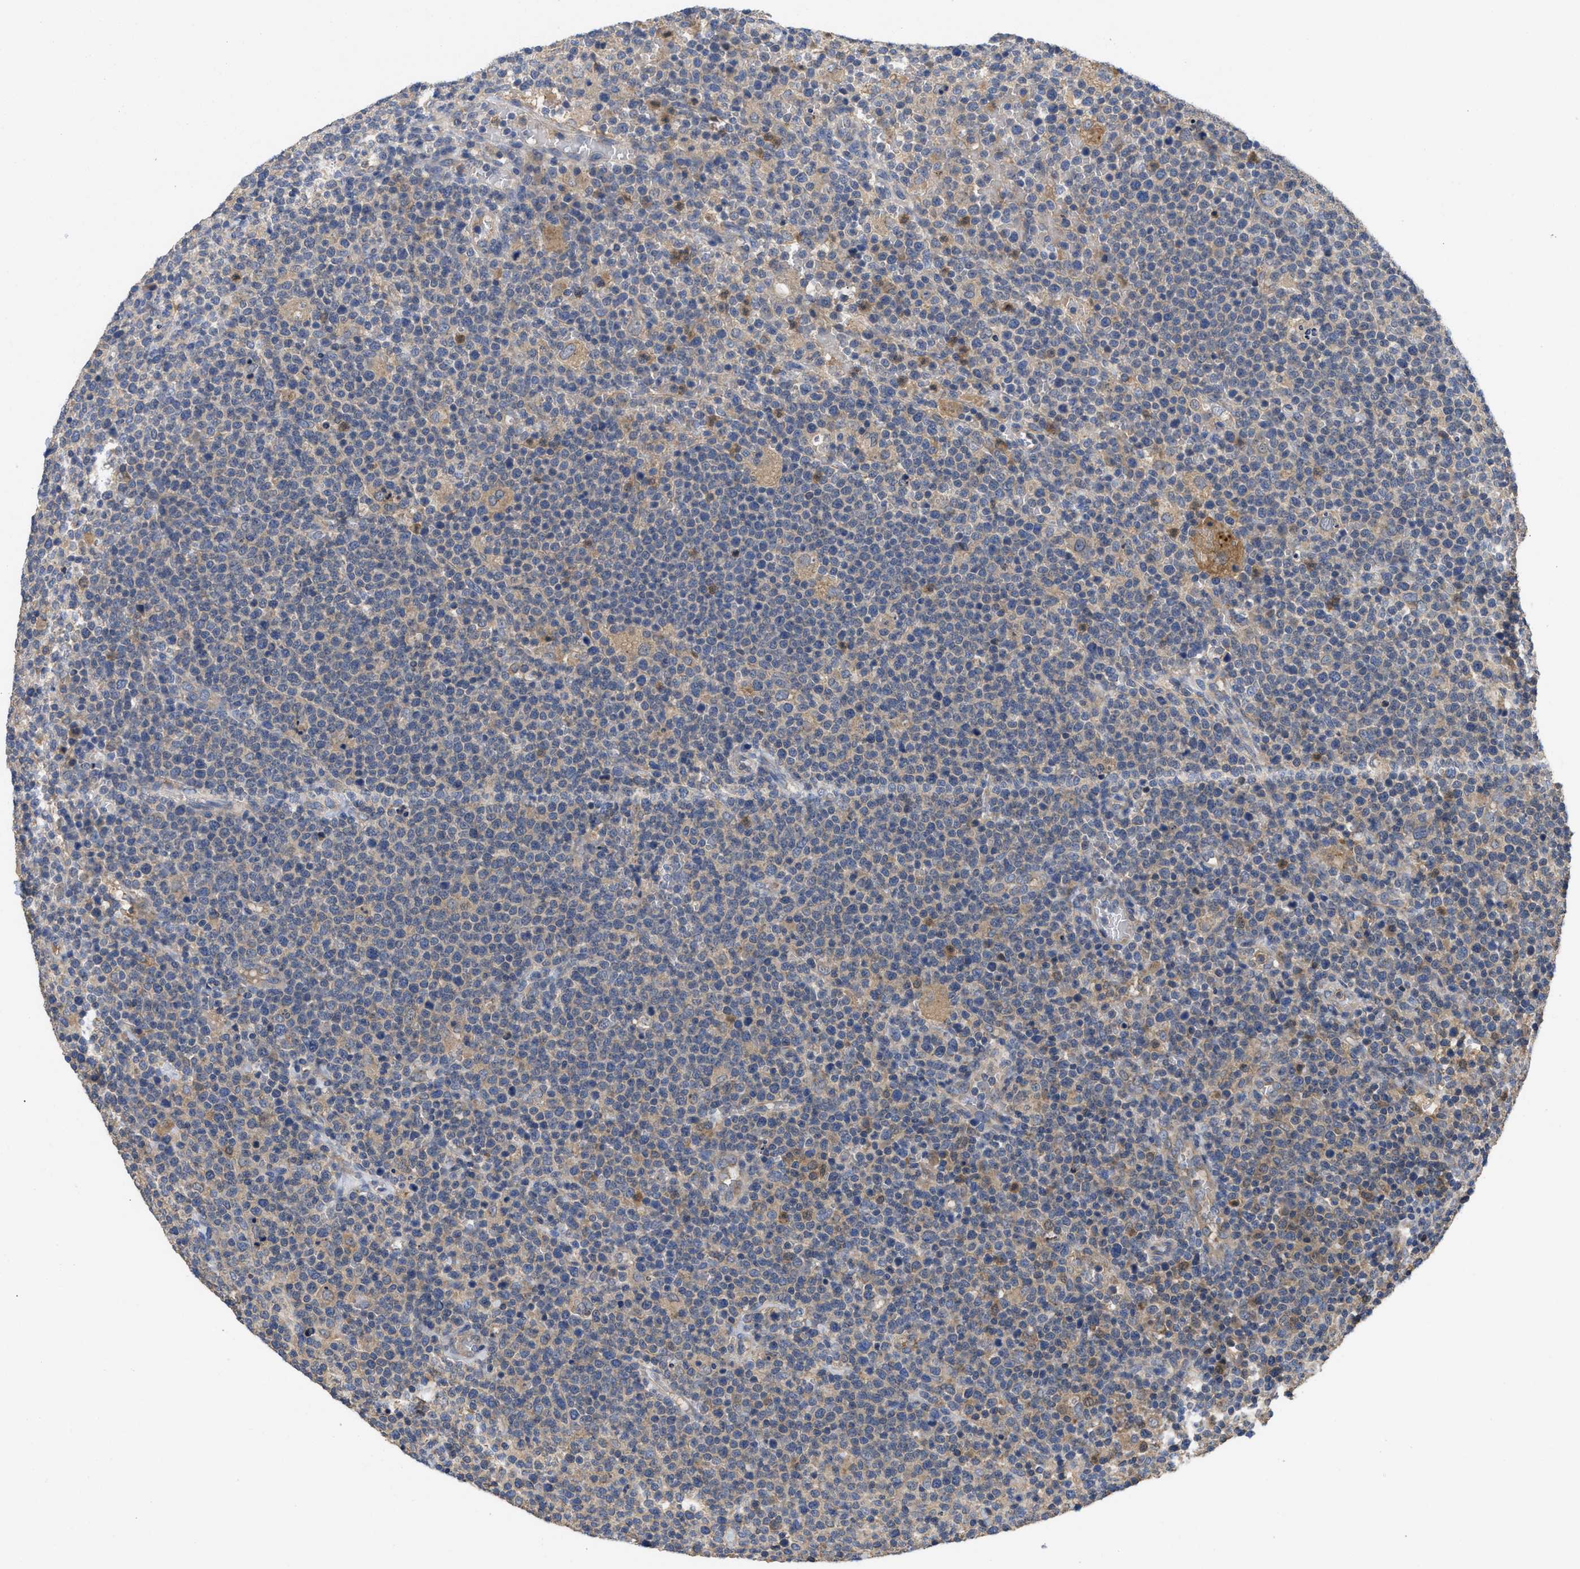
{"staining": {"intensity": "weak", "quantity": "<25%", "location": "cytoplasmic/membranous"}, "tissue": "lymphoma", "cell_type": "Tumor cells", "image_type": "cancer", "snomed": [{"axis": "morphology", "description": "Malignant lymphoma, non-Hodgkin's type, High grade"}, {"axis": "topography", "description": "Lymph node"}], "caption": "Tumor cells show no significant protein positivity in high-grade malignant lymphoma, non-Hodgkin's type. Brightfield microscopy of immunohistochemistry stained with DAB (3,3'-diaminobenzidine) (brown) and hematoxylin (blue), captured at high magnification.", "gene": "RNF216", "patient": {"sex": "male", "age": 61}}